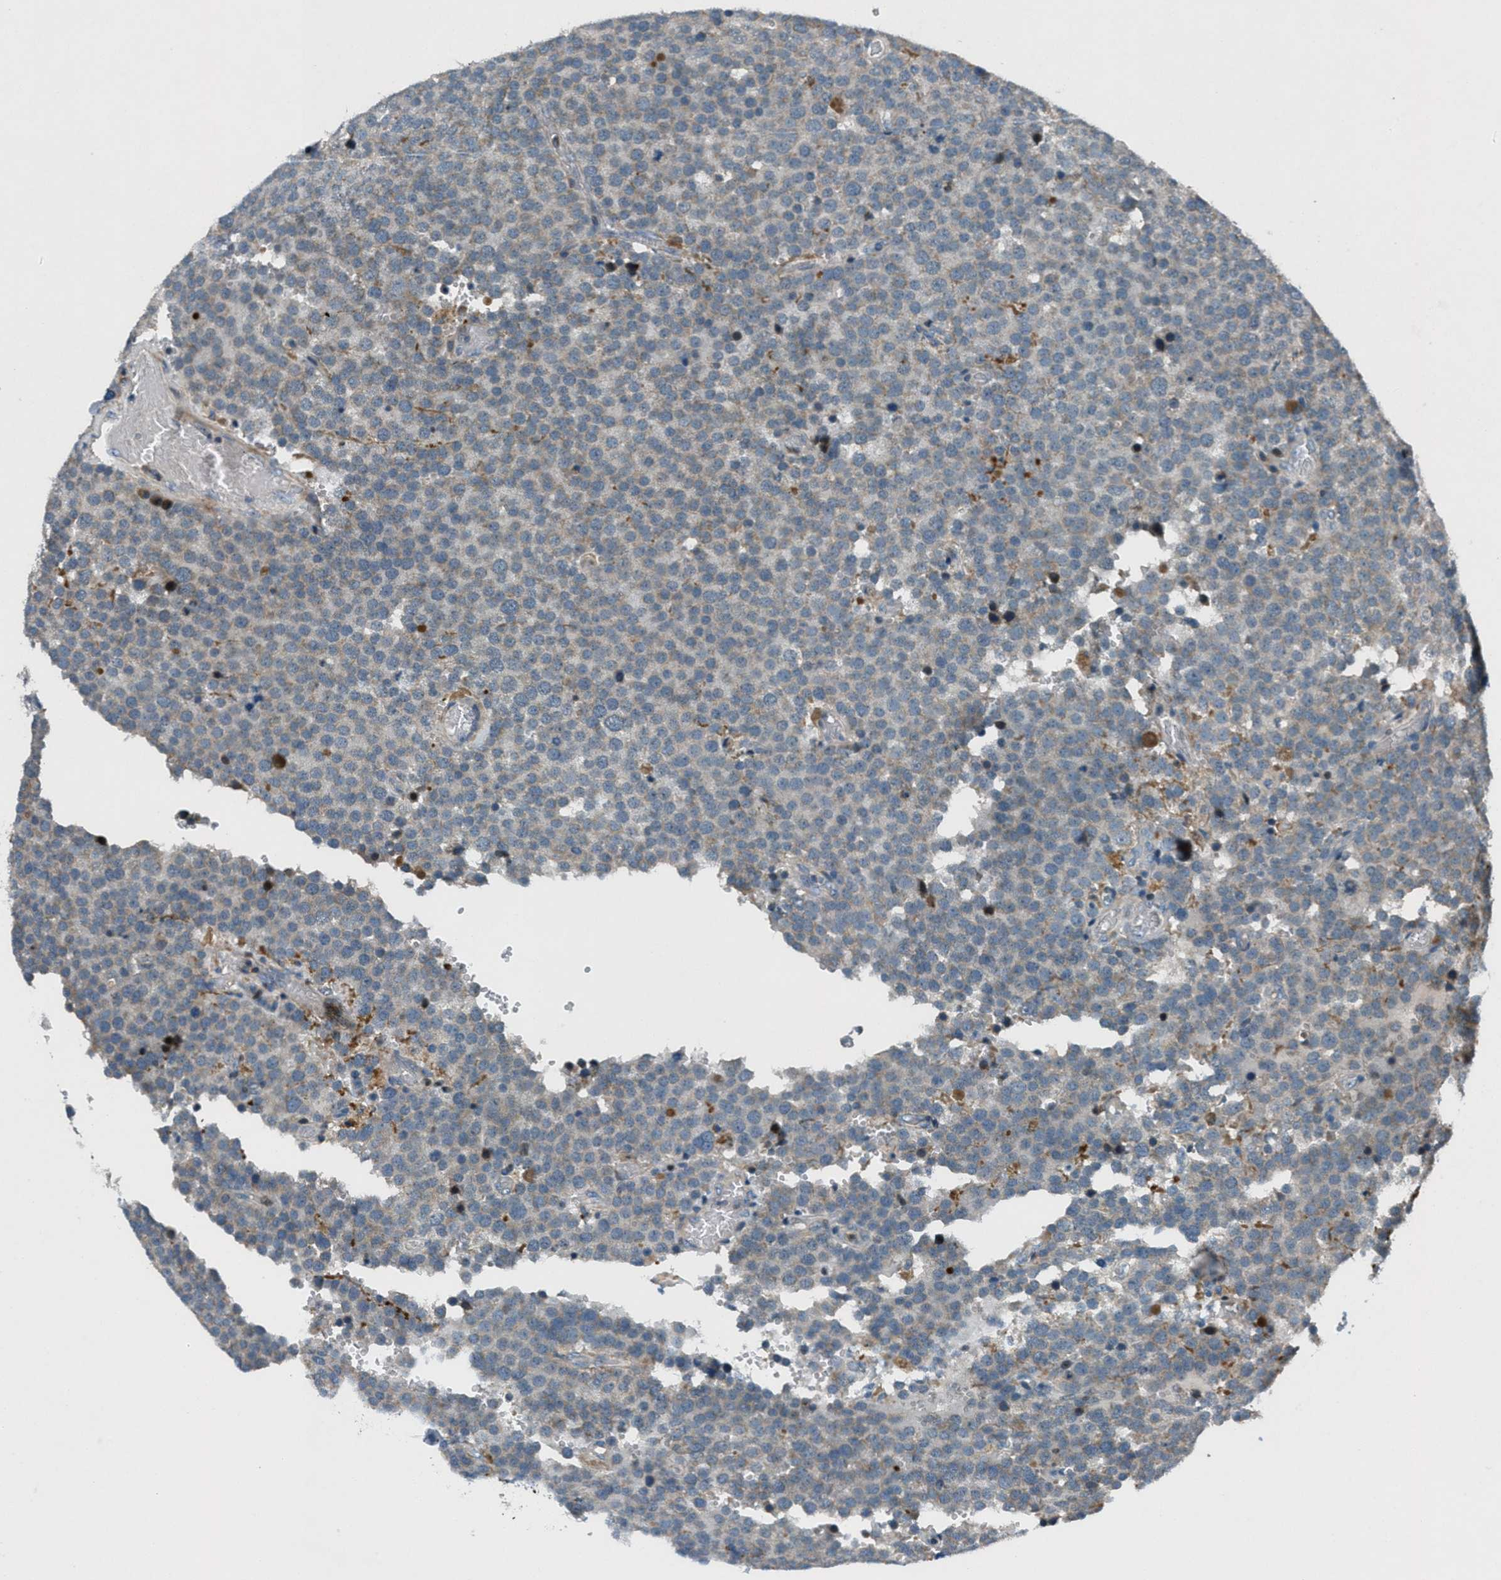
{"staining": {"intensity": "weak", "quantity": ">75%", "location": "cytoplasmic/membranous"}, "tissue": "testis cancer", "cell_type": "Tumor cells", "image_type": "cancer", "snomed": [{"axis": "morphology", "description": "Normal tissue, NOS"}, {"axis": "morphology", "description": "Seminoma, NOS"}, {"axis": "topography", "description": "Testis"}], "caption": "A low amount of weak cytoplasmic/membranous positivity is appreciated in about >75% of tumor cells in testis cancer tissue.", "gene": "CLEC2D", "patient": {"sex": "male", "age": 71}}